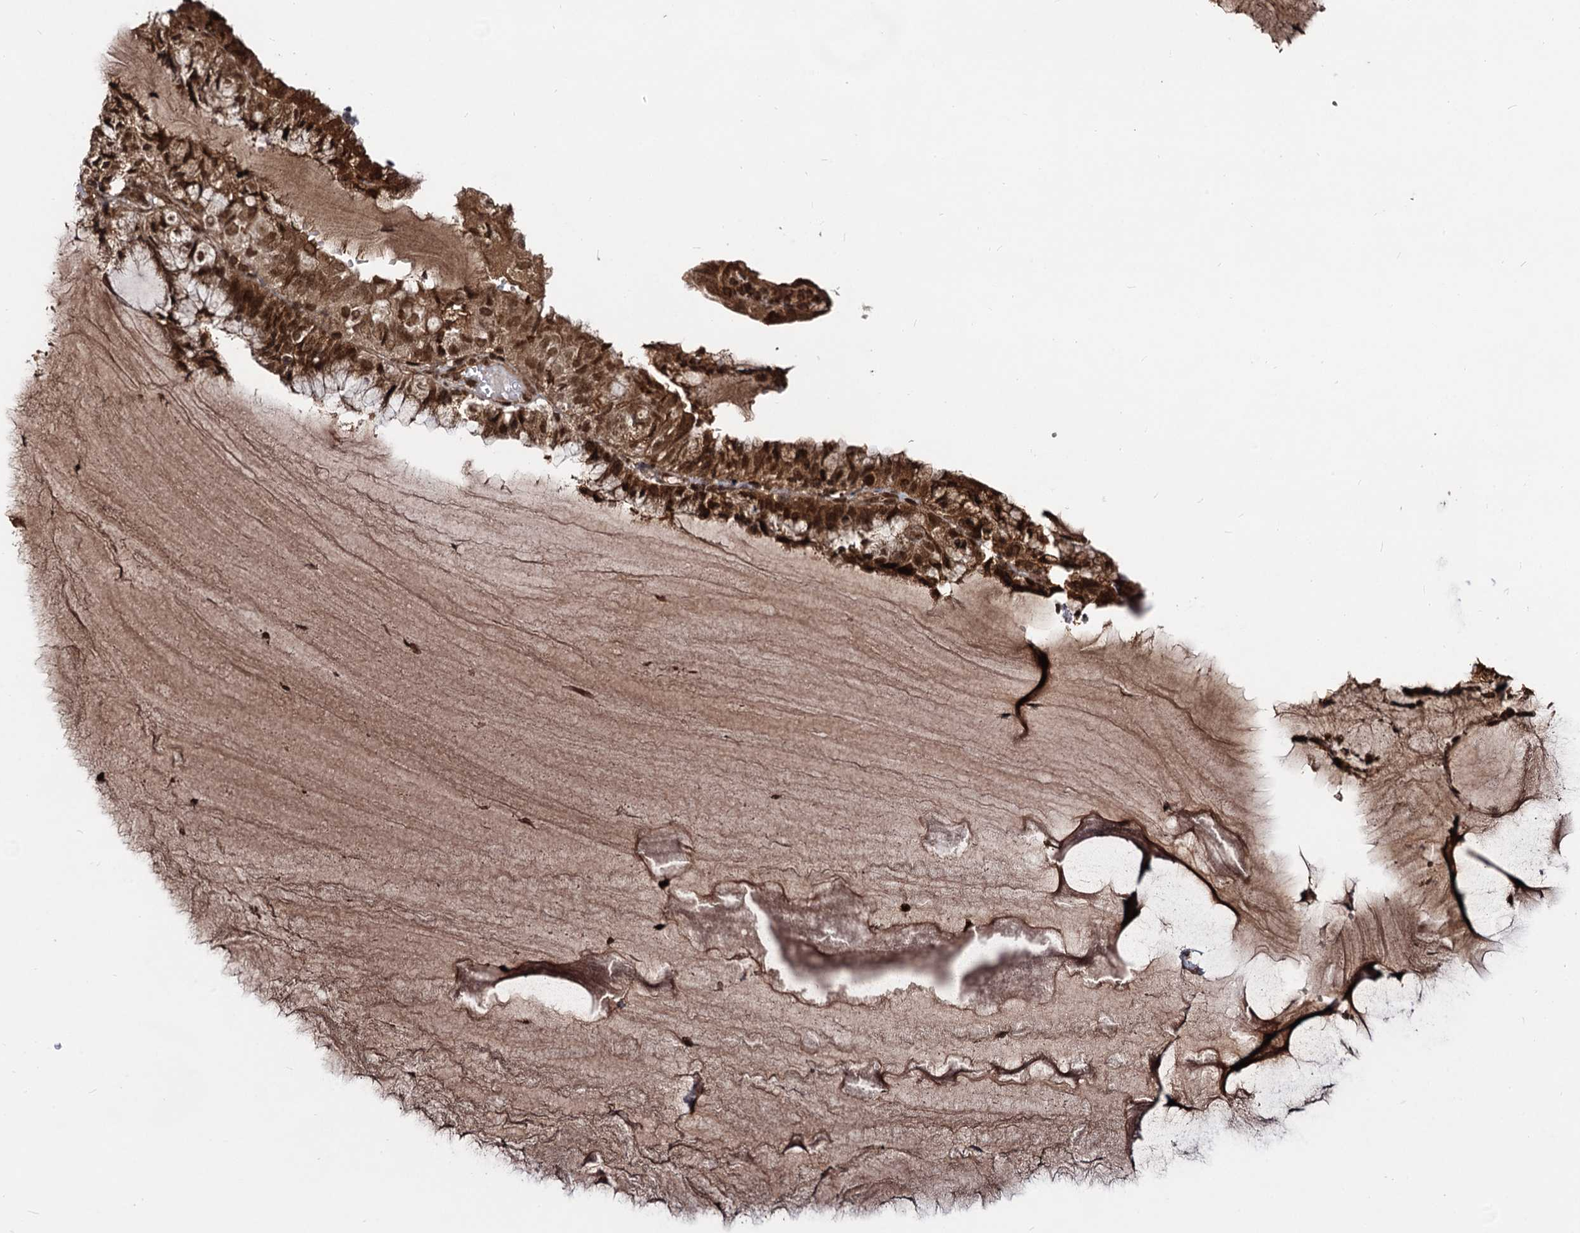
{"staining": {"intensity": "moderate", "quantity": ">75%", "location": "cytoplasmic/membranous,nuclear"}, "tissue": "endometrial cancer", "cell_type": "Tumor cells", "image_type": "cancer", "snomed": [{"axis": "morphology", "description": "Adenocarcinoma, NOS"}, {"axis": "topography", "description": "Endometrium"}], "caption": "This is a photomicrograph of immunohistochemistry (IHC) staining of endometrial cancer (adenocarcinoma), which shows moderate staining in the cytoplasmic/membranous and nuclear of tumor cells.", "gene": "SFSWAP", "patient": {"sex": "female", "age": 81}}